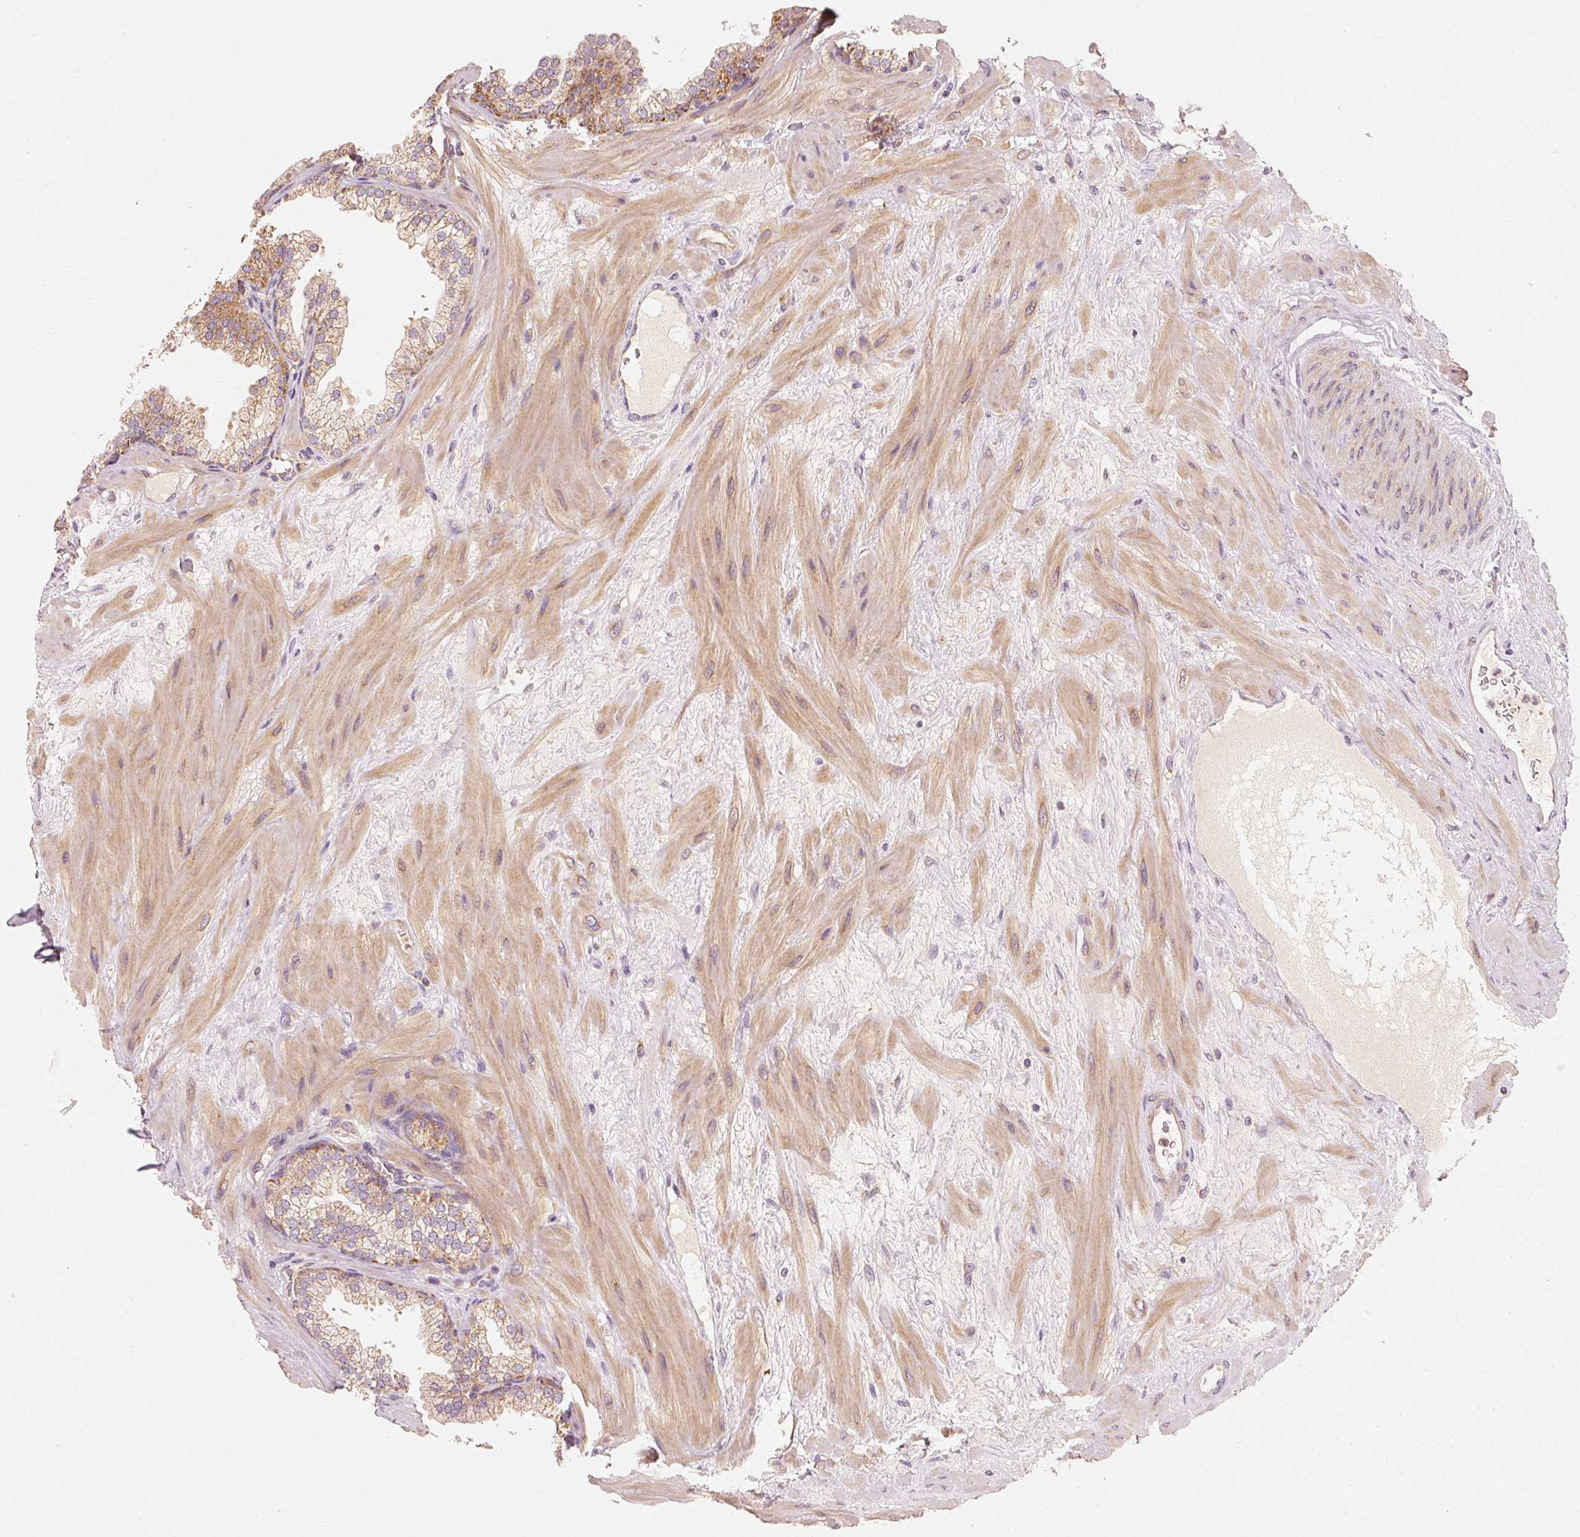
{"staining": {"intensity": "moderate", "quantity": ">75%", "location": "cytoplasmic/membranous"}, "tissue": "prostate", "cell_type": "Glandular cells", "image_type": "normal", "snomed": [{"axis": "morphology", "description": "Normal tissue, NOS"}, {"axis": "topography", "description": "Prostate"}], "caption": "Human prostate stained for a protein (brown) displays moderate cytoplasmic/membranous positive positivity in about >75% of glandular cells.", "gene": "TOMM40", "patient": {"sex": "male", "age": 37}}